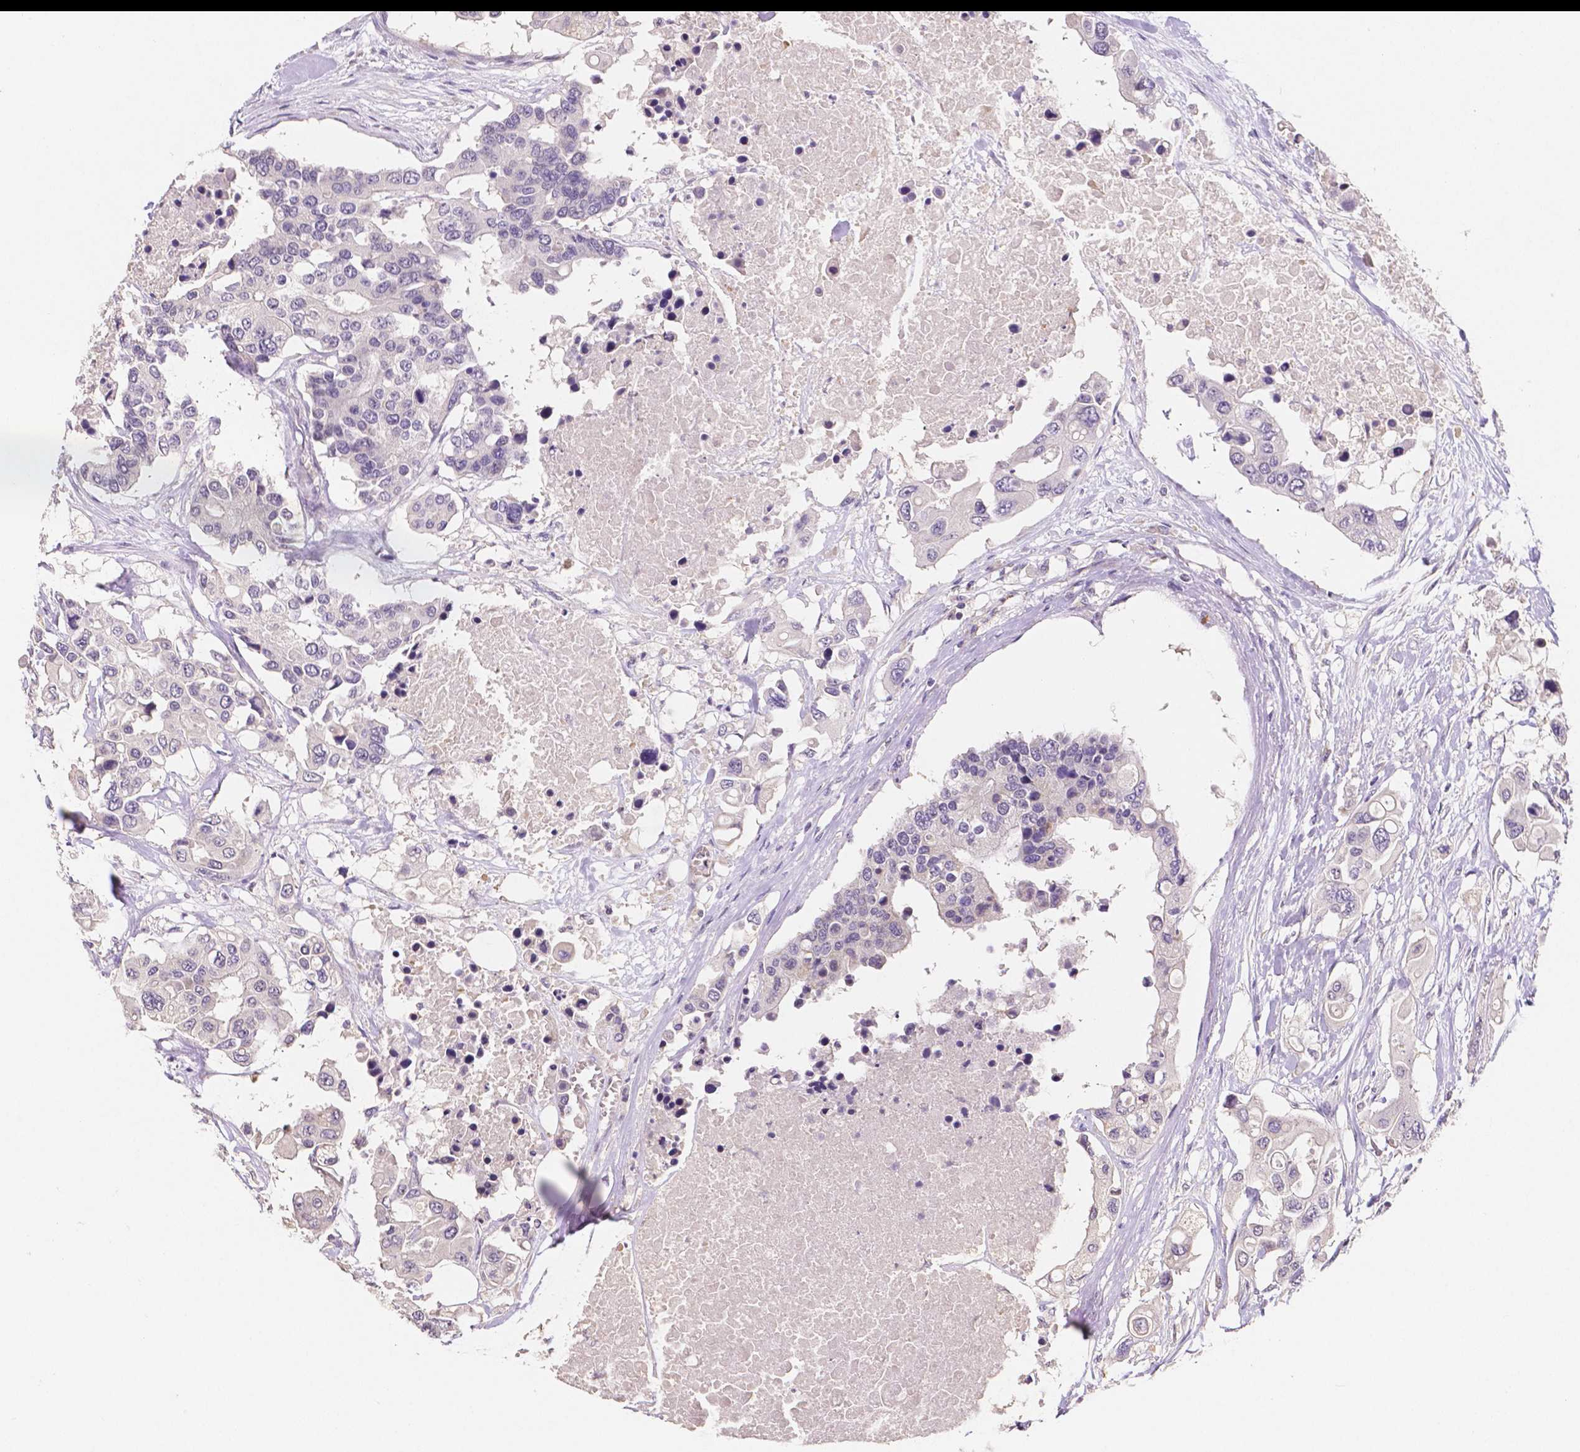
{"staining": {"intensity": "negative", "quantity": "none", "location": "none"}, "tissue": "colorectal cancer", "cell_type": "Tumor cells", "image_type": "cancer", "snomed": [{"axis": "morphology", "description": "Adenocarcinoma, NOS"}, {"axis": "topography", "description": "Colon"}], "caption": "Protein analysis of colorectal adenocarcinoma demonstrates no significant positivity in tumor cells.", "gene": "ELAVL2", "patient": {"sex": "male", "age": 77}}